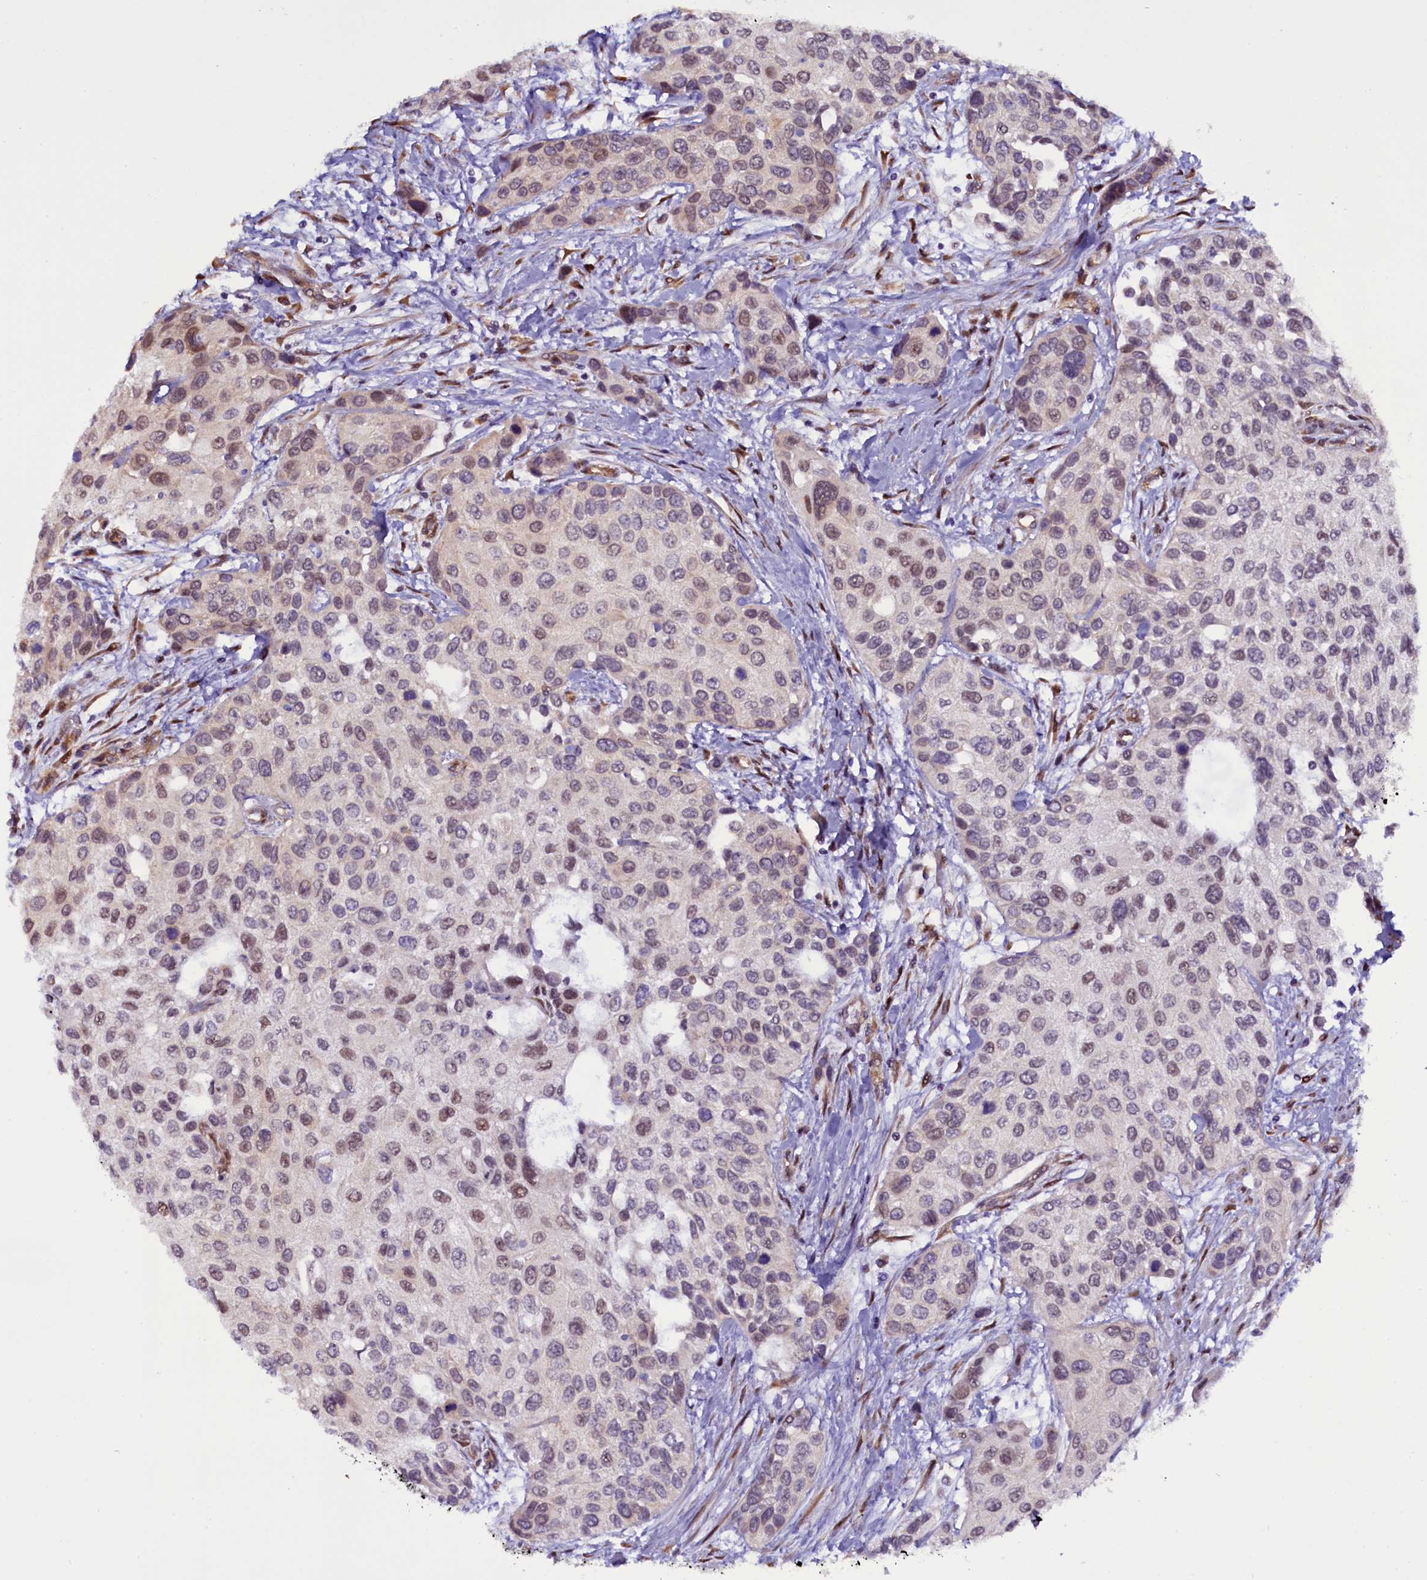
{"staining": {"intensity": "weak", "quantity": "25%-75%", "location": "nuclear"}, "tissue": "urothelial cancer", "cell_type": "Tumor cells", "image_type": "cancer", "snomed": [{"axis": "morphology", "description": "Normal tissue, NOS"}, {"axis": "morphology", "description": "Urothelial carcinoma, High grade"}, {"axis": "topography", "description": "Vascular tissue"}, {"axis": "topography", "description": "Urinary bladder"}], "caption": "Tumor cells display low levels of weak nuclear positivity in approximately 25%-75% of cells in urothelial cancer.", "gene": "UACA", "patient": {"sex": "female", "age": 56}}